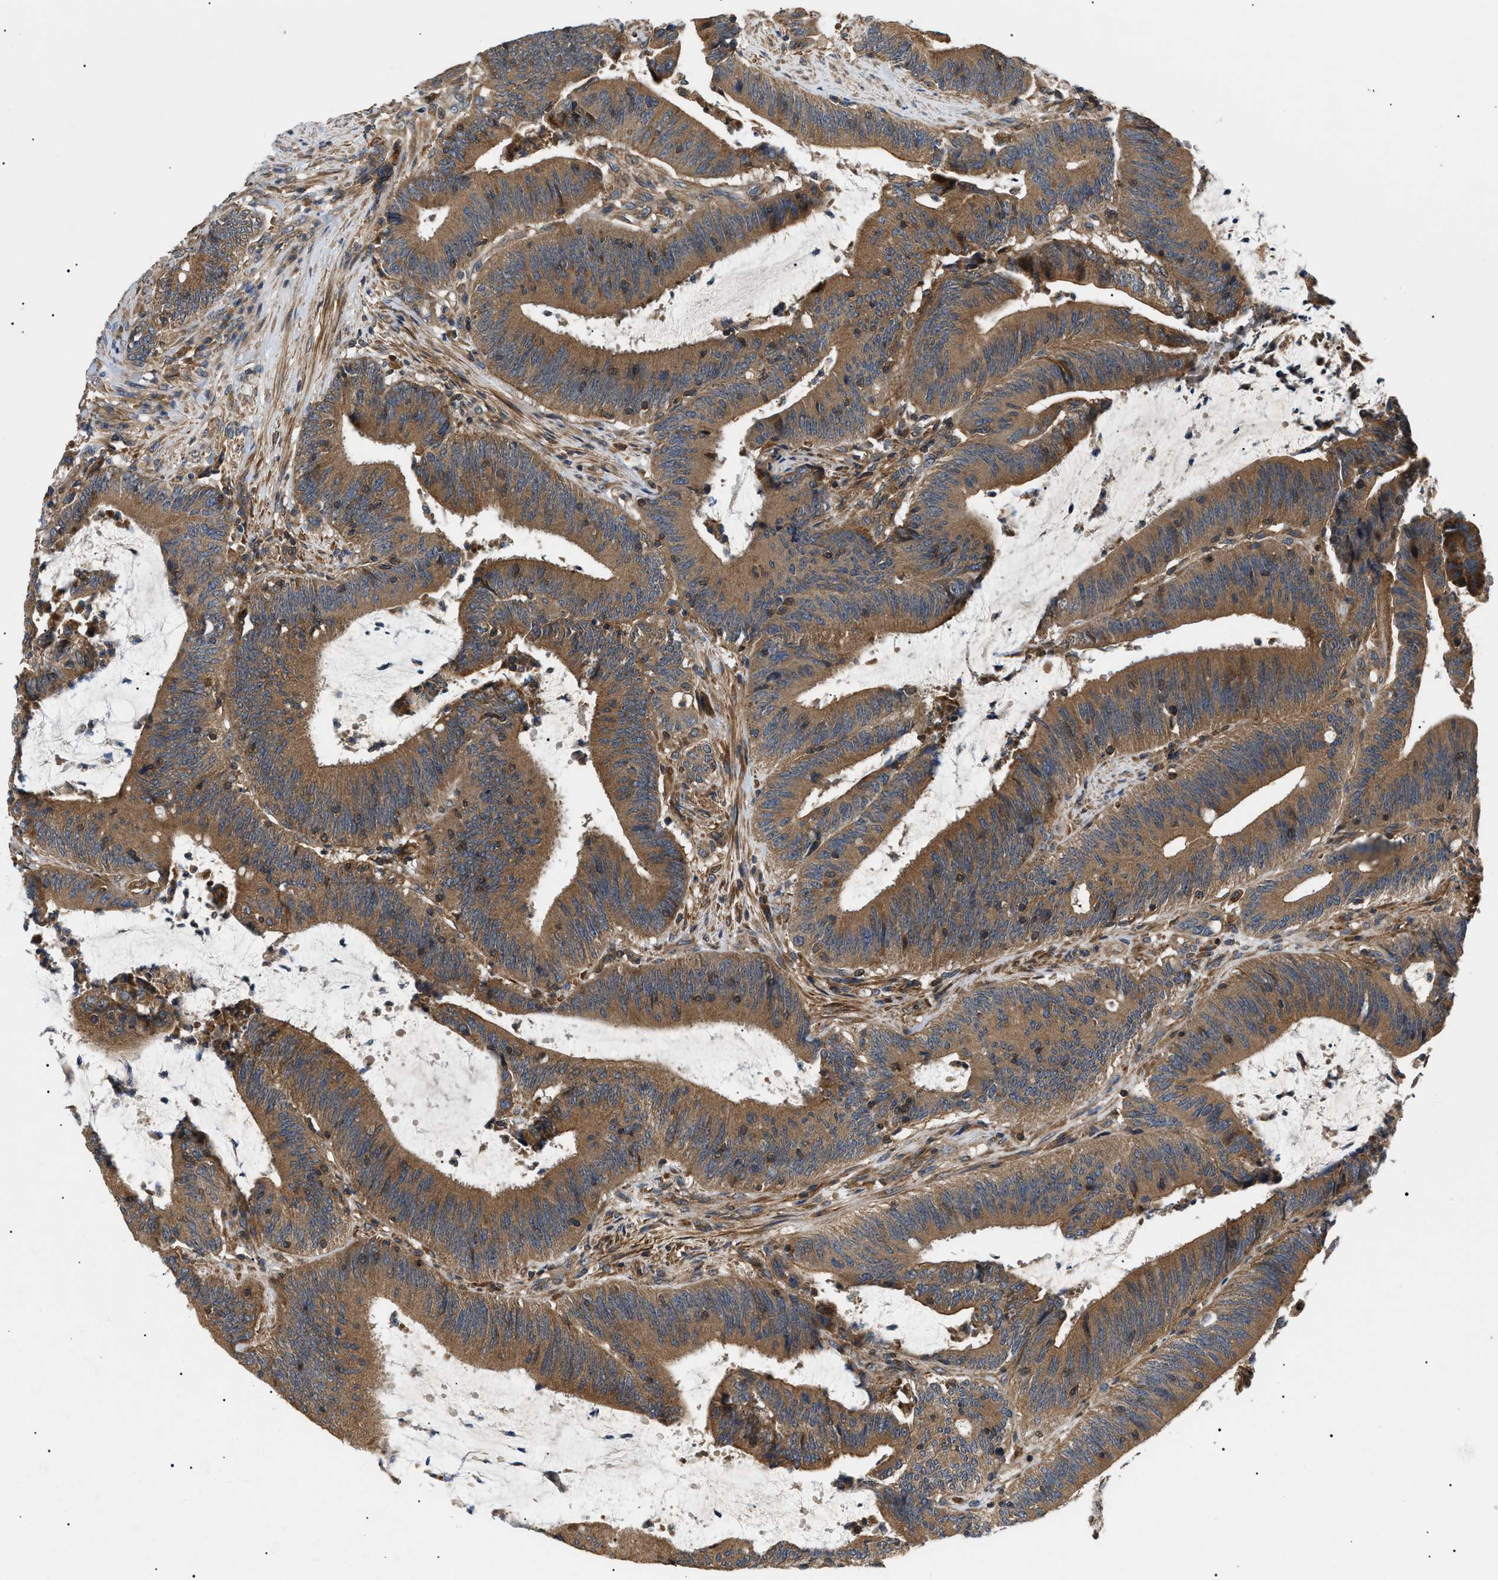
{"staining": {"intensity": "moderate", "quantity": ">75%", "location": "cytoplasmic/membranous"}, "tissue": "colorectal cancer", "cell_type": "Tumor cells", "image_type": "cancer", "snomed": [{"axis": "morphology", "description": "Normal tissue, NOS"}, {"axis": "morphology", "description": "Adenocarcinoma, NOS"}, {"axis": "topography", "description": "Rectum"}], "caption": "This is a histology image of immunohistochemistry staining of adenocarcinoma (colorectal), which shows moderate staining in the cytoplasmic/membranous of tumor cells.", "gene": "PPM1B", "patient": {"sex": "female", "age": 66}}